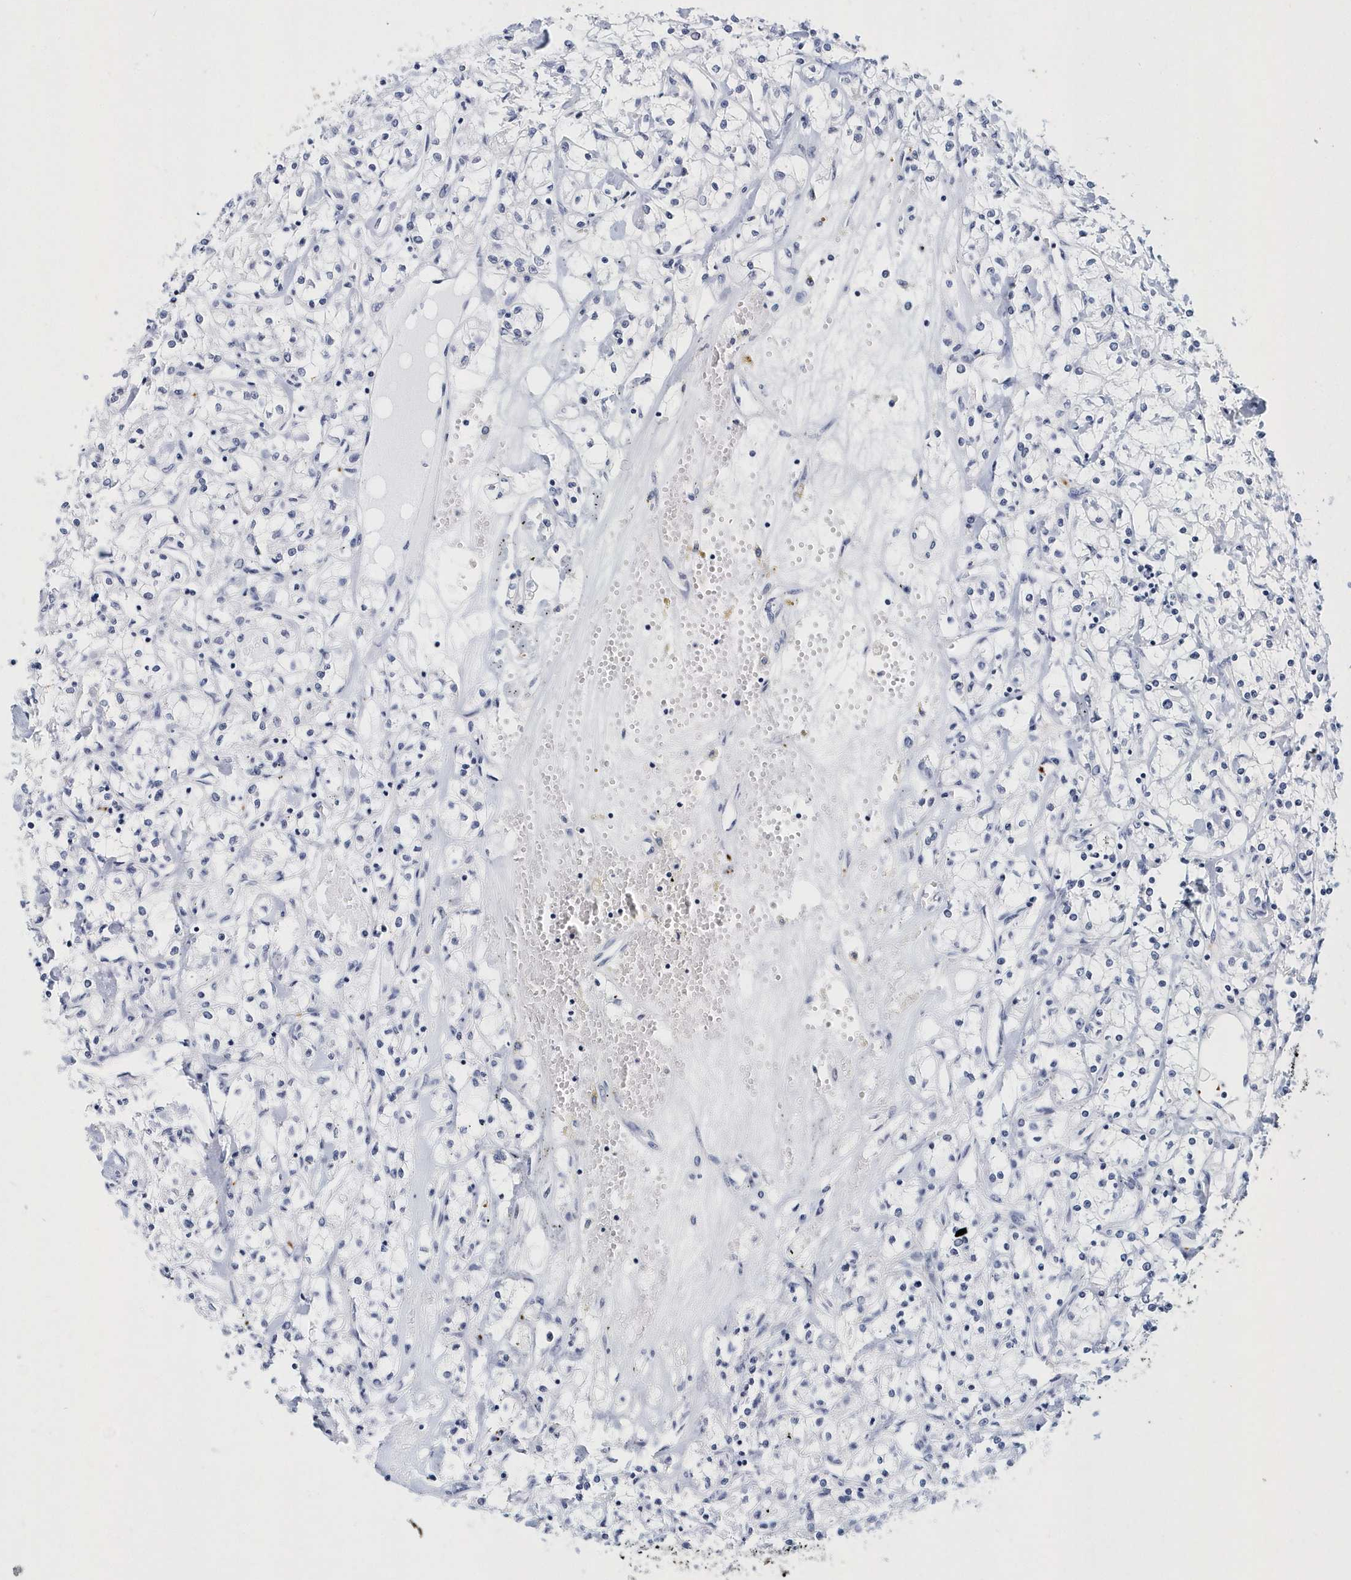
{"staining": {"intensity": "negative", "quantity": "none", "location": "none"}, "tissue": "renal cancer", "cell_type": "Tumor cells", "image_type": "cancer", "snomed": [{"axis": "morphology", "description": "Adenocarcinoma, NOS"}, {"axis": "topography", "description": "Kidney"}], "caption": "The IHC photomicrograph has no significant expression in tumor cells of renal cancer (adenocarcinoma) tissue.", "gene": "ITGA2B", "patient": {"sex": "female", "age": 59}}